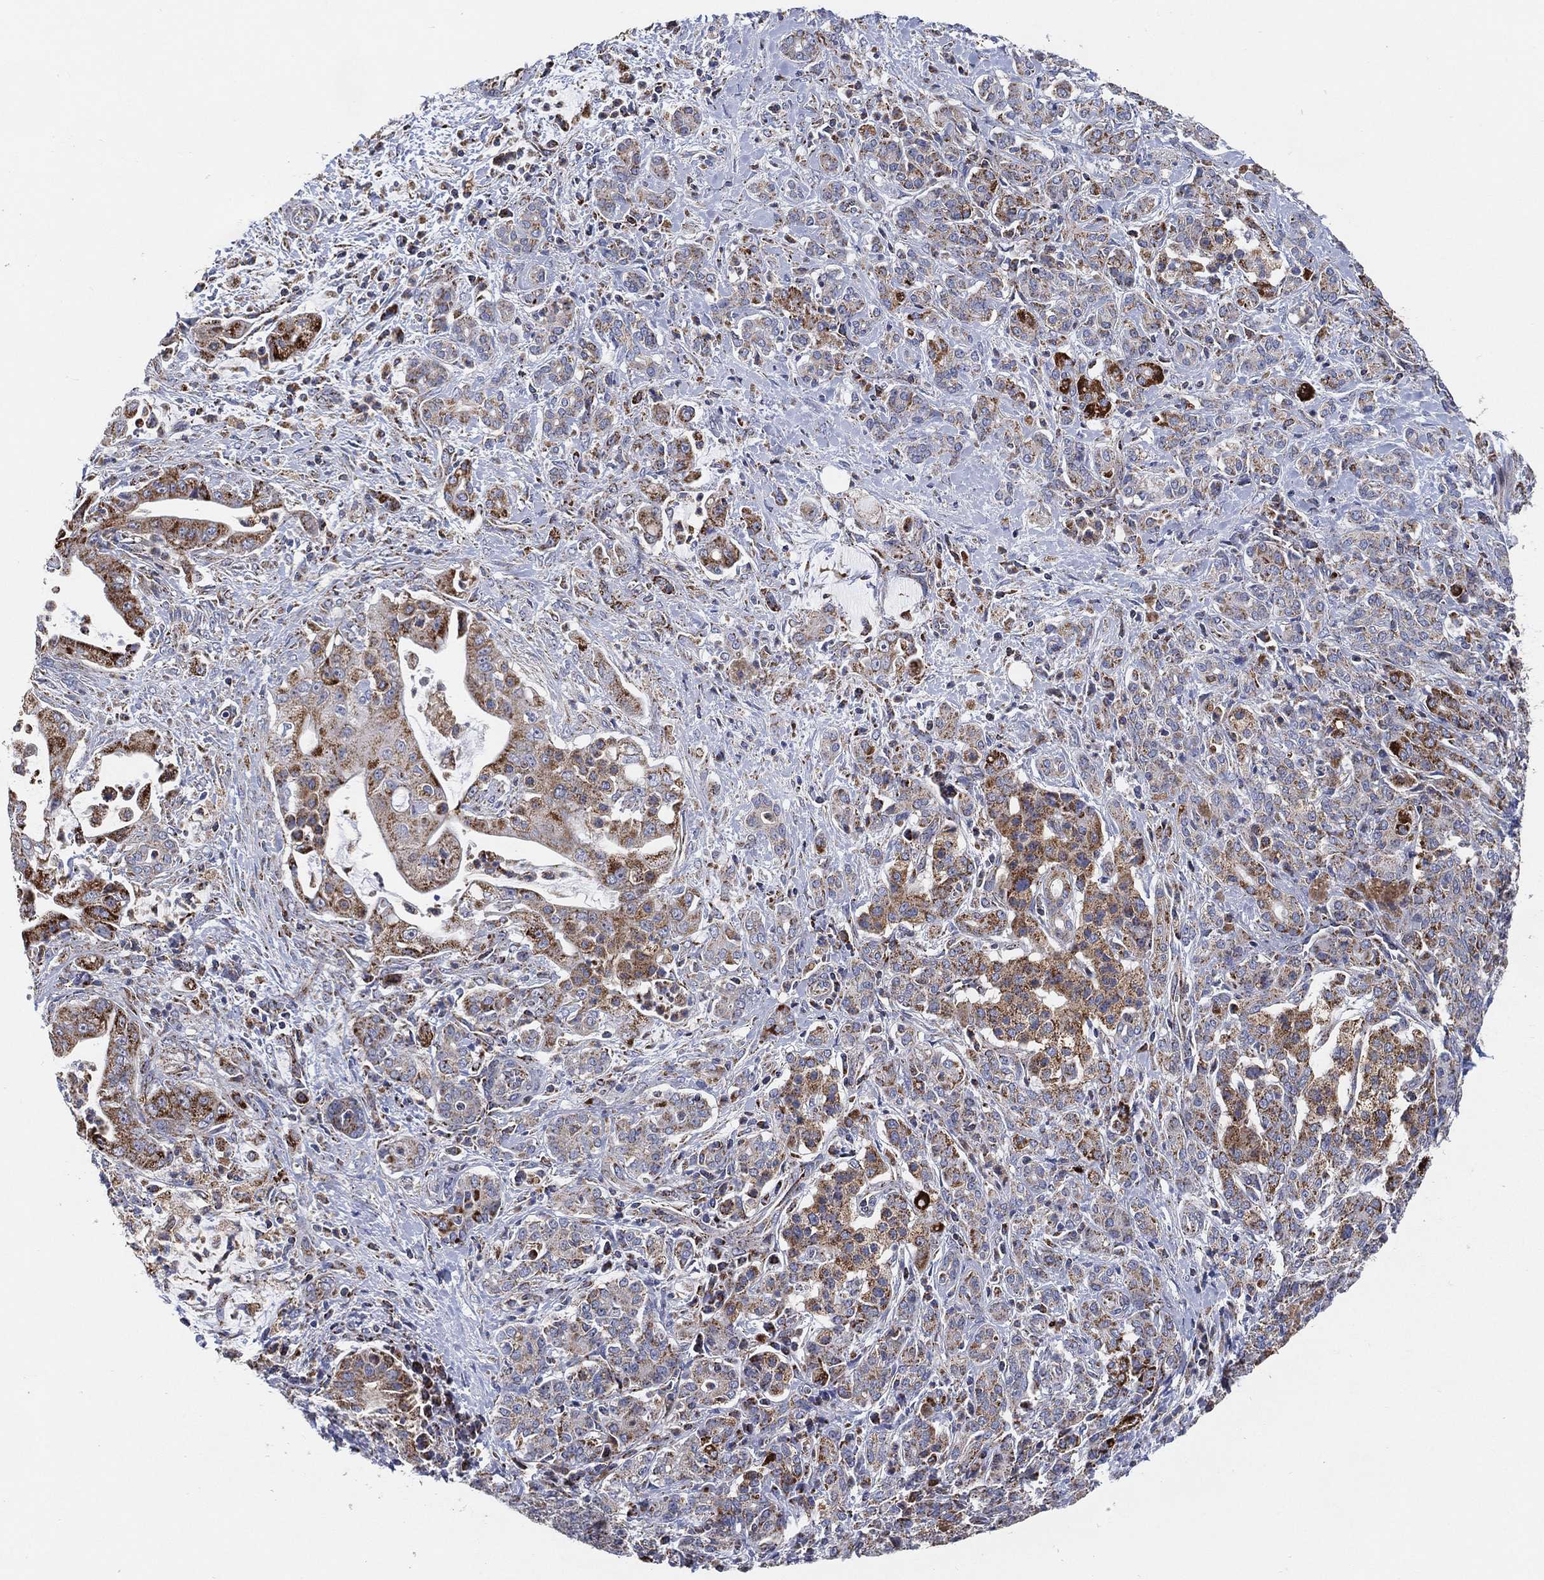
{"staining": {"intensity": "strong", "quantity": "25%-75%", "location": "cytoplasmic/membranous"}, "tissue": "pancreatic cancer", "cell_type": "Tumor cells", "image_type": "cancer", "snomed": [{"axis": "morphology", "description": "Normal tissue, NOS"}, {"axis": "morphology", "description": "Inflammation, NOS"}, {"axis": "morphology", "description": "Adenocarcinoma, NOS"}, {"axis": "topography", "description": "Pancreas"}], "caption": "This histopathology image shows IHC staining of human pancreatic adenocarcinoma, with high strong cytoplasmic/membranous staining in approximately 25%-75% of tumor cells.", "gene": "GCAT", "patient": {"sex": "male", "age": 57}}